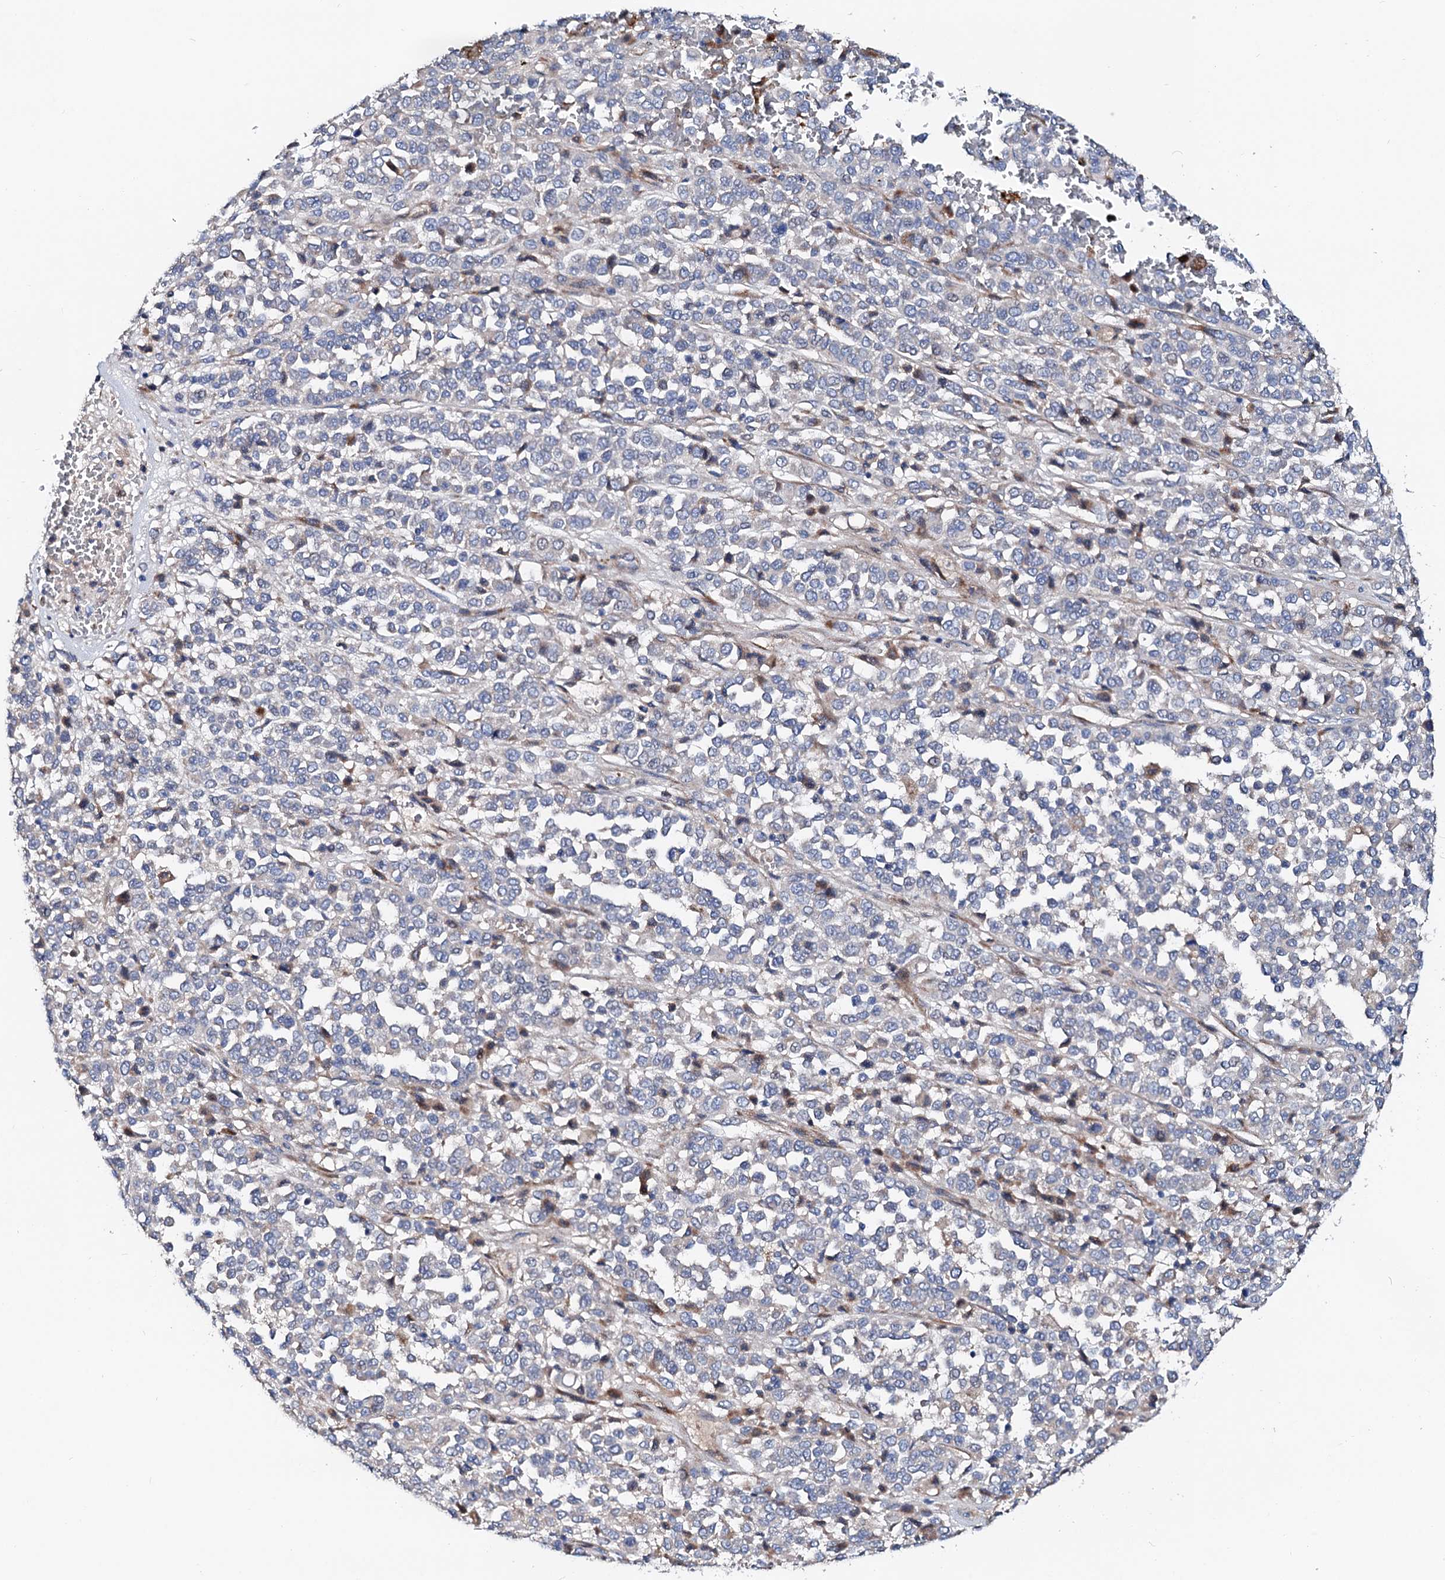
{"staining": {"intensity": "negative", "quantity": "none", "location": "none"}, "tissue": "melanoma", "cell_type": "Tumor cells", "image_type": "cancer", "snomed": [{"axis": "morphology", "description": "Malignant melanoma, Metastatic site"}, {"axis": "topography", "description": "Pancreas"}], "caption": "Human melanoma stained for a protein using immunohistochemistry demonstrates no expression in tumor cells.", "gene": "SLC10A7", "patient": {"sex": "female", "age": 30}}